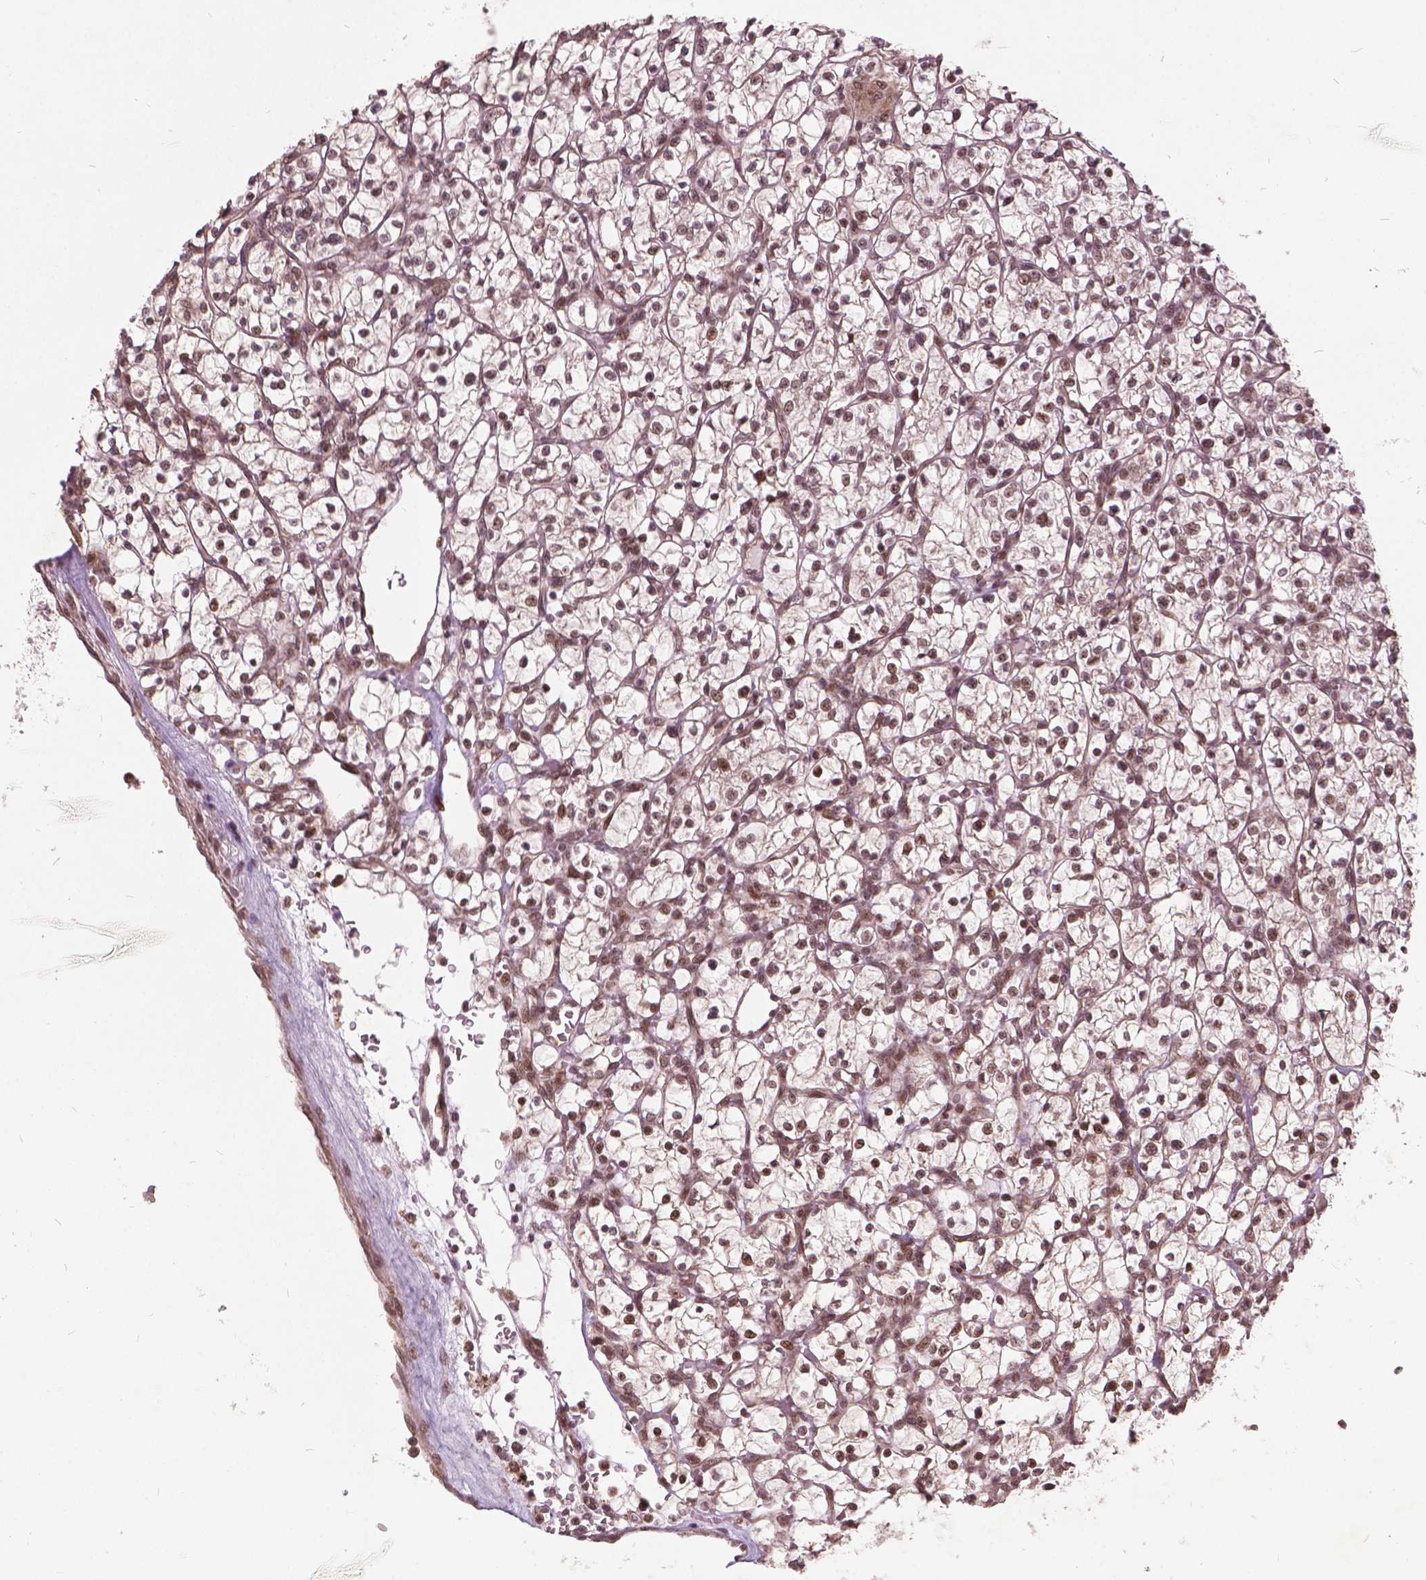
{"staining": {"intensity": "moderate", "quantity": ">75%", "location": "nuclear"}, "tissue": "renal cancer", "cell_type": "Tumor cells", "image_type": "cancer", "snomed": [{"axis": "morphology", "description": "Adenocarcinoma, NOS"}, {"axis": "topography", "description": "Kidney"}], "caption": "Renal cancer stained with a brown dye reveals moderate nuclear positive expression in about >75% of tumor cells.", "gene": "GPS2", "patient": {"sex": "female", "age": 64}}